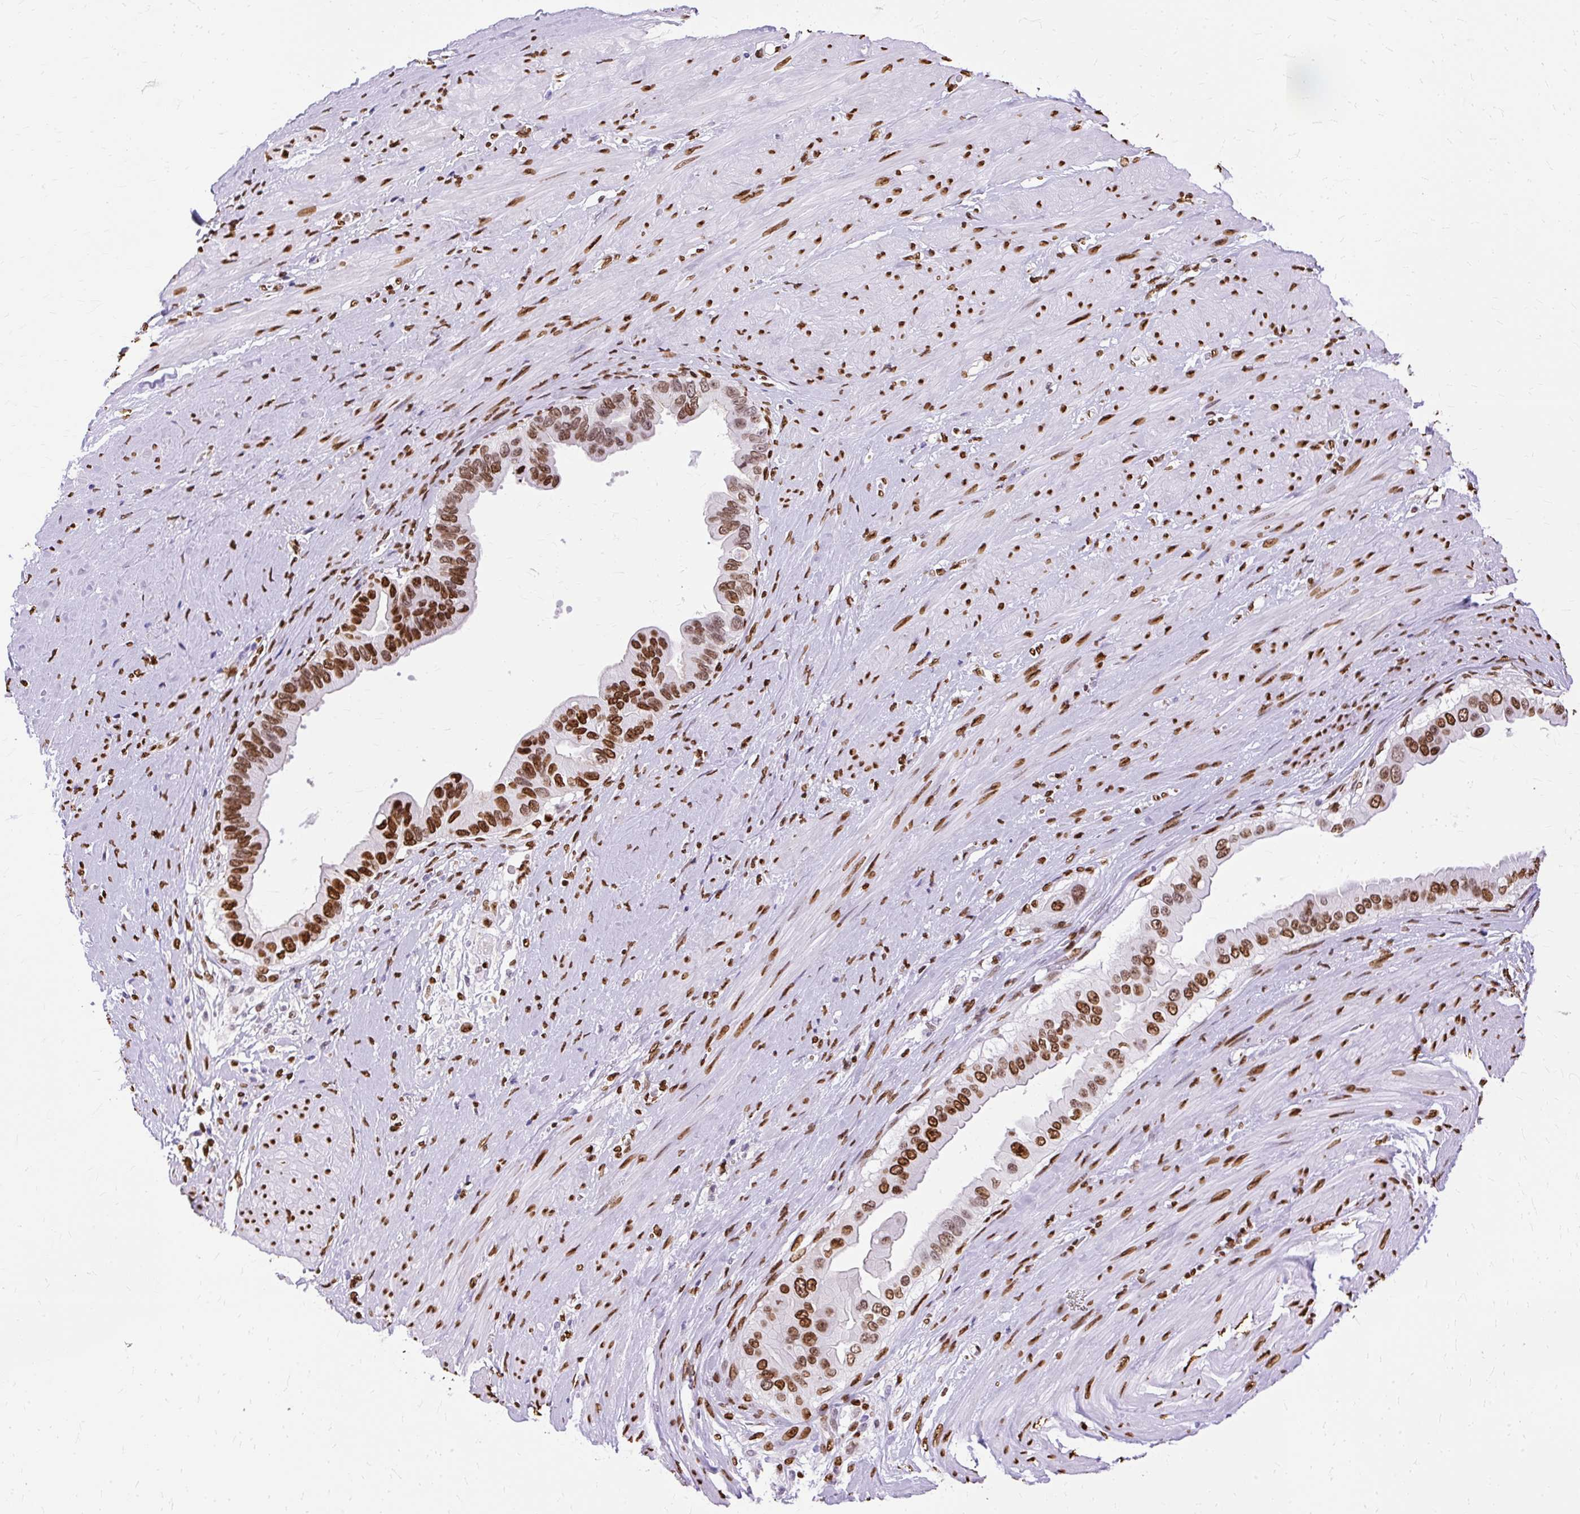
{"staining": {"intensity": "strong", "quantity": ">75%", "location": "nuclear"}, "tissue": "pancreatic cancer", "cell_type": "Tumor cells", "image_type": "cancer", "snomed": [{"axis": "morphology", "description": "Adenocarcinoma, NOS"}, {"axis": "topography", "description": "Pancreas"}], "caption": "Pancreatic adenocarcinoma stained with a protein marker reveals strong staining in tumor cells.", "gene": "TMEM184C", "patient": {"sex": "female", "age": 56}}